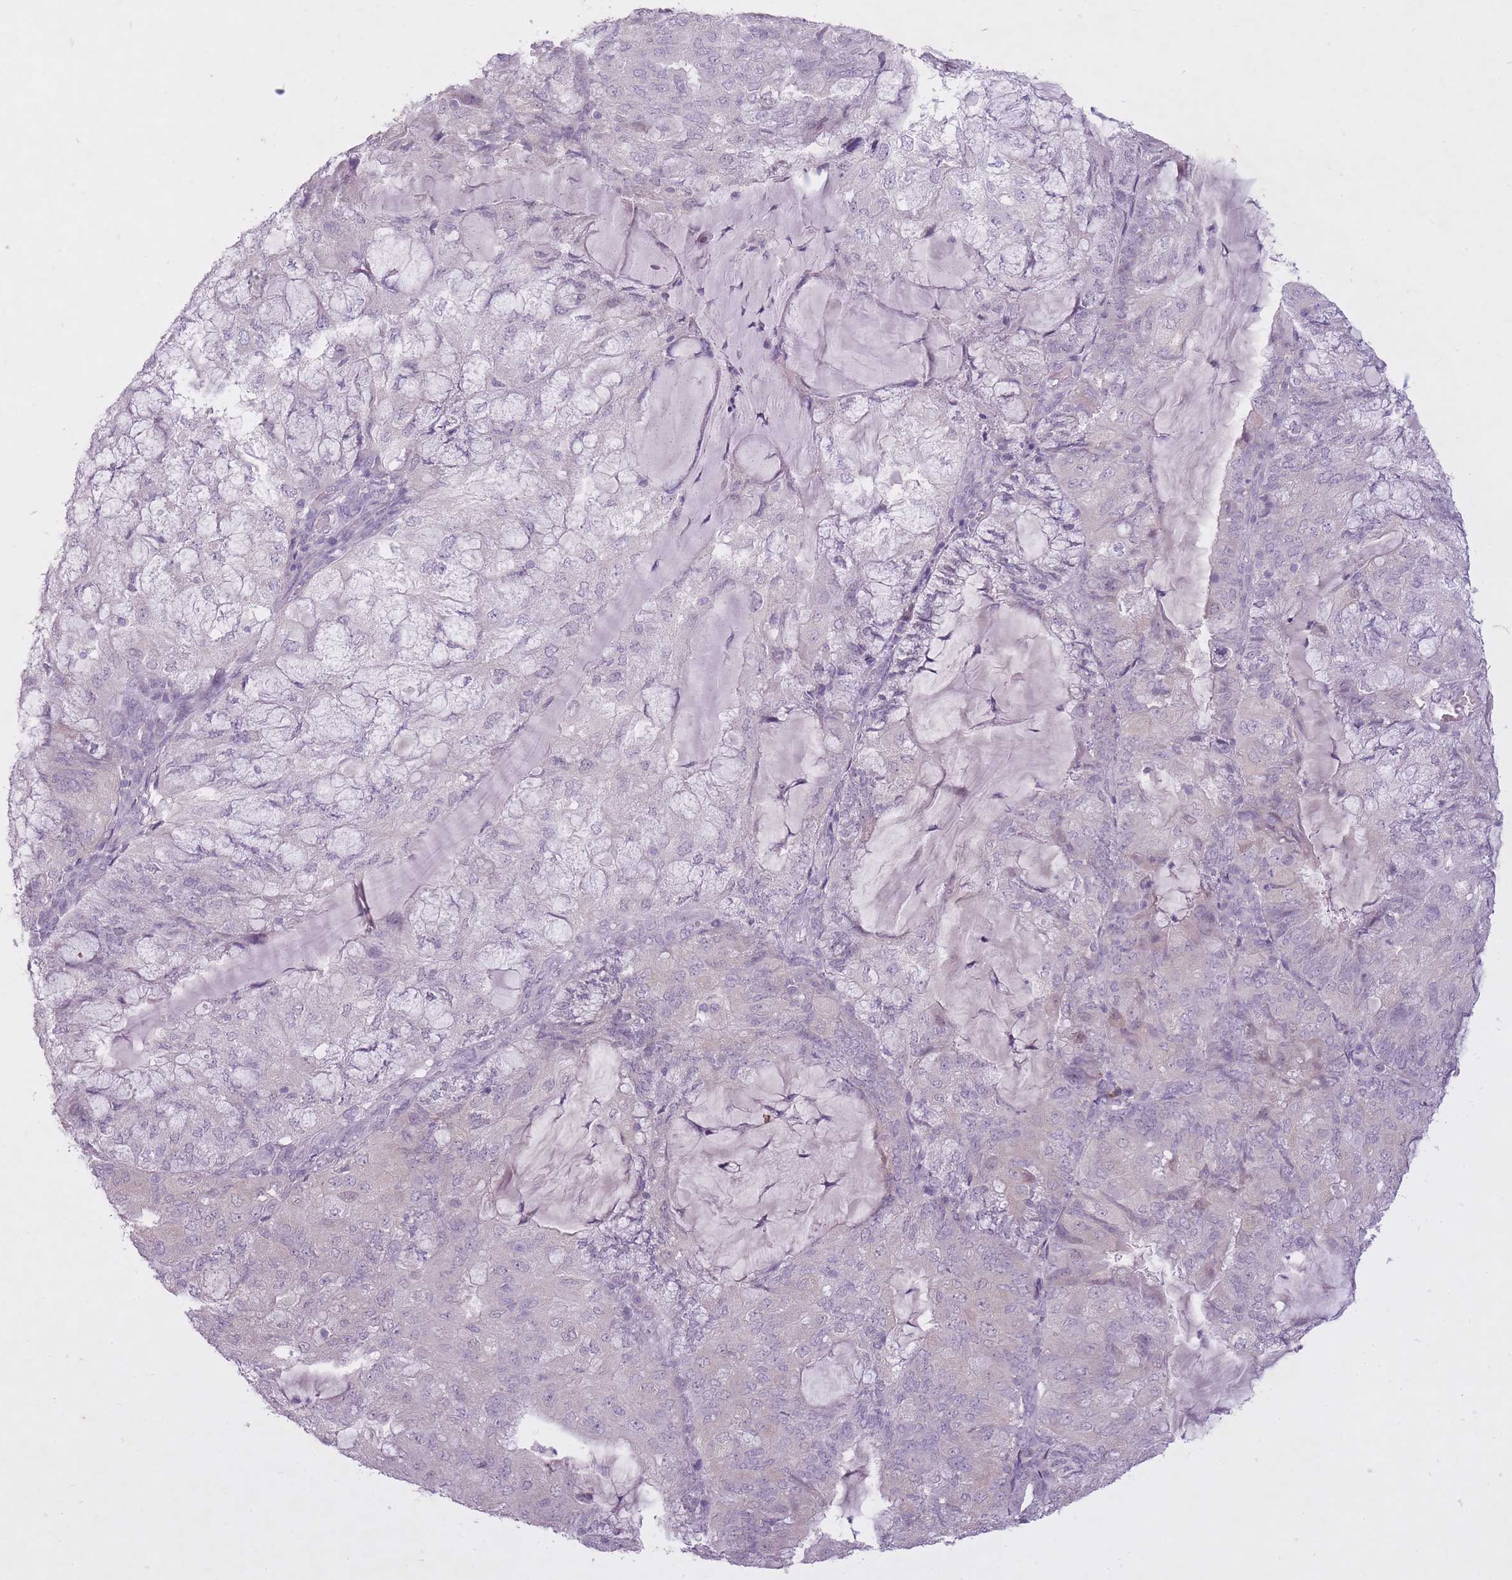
{"staining": {"intensity": "negative", "quantity": "none", "location": "none"}, "tissue": "endometrial cancer", "cell_type": "Tumor cells", "image_type": "cancer", "snomed": [{"axis": "morphology", "description": "Adenocarcinoma, NOS"}, {"axis": "topography", "description": "Endometrium"}], "caption": "An immunohistochemistry (IHC) image of endometrial cancer is shown. There is no staining in tumor cells of endometrial cancer.", "gene": "FAM43B", "patient": {"sex": "female", "age": 81}}